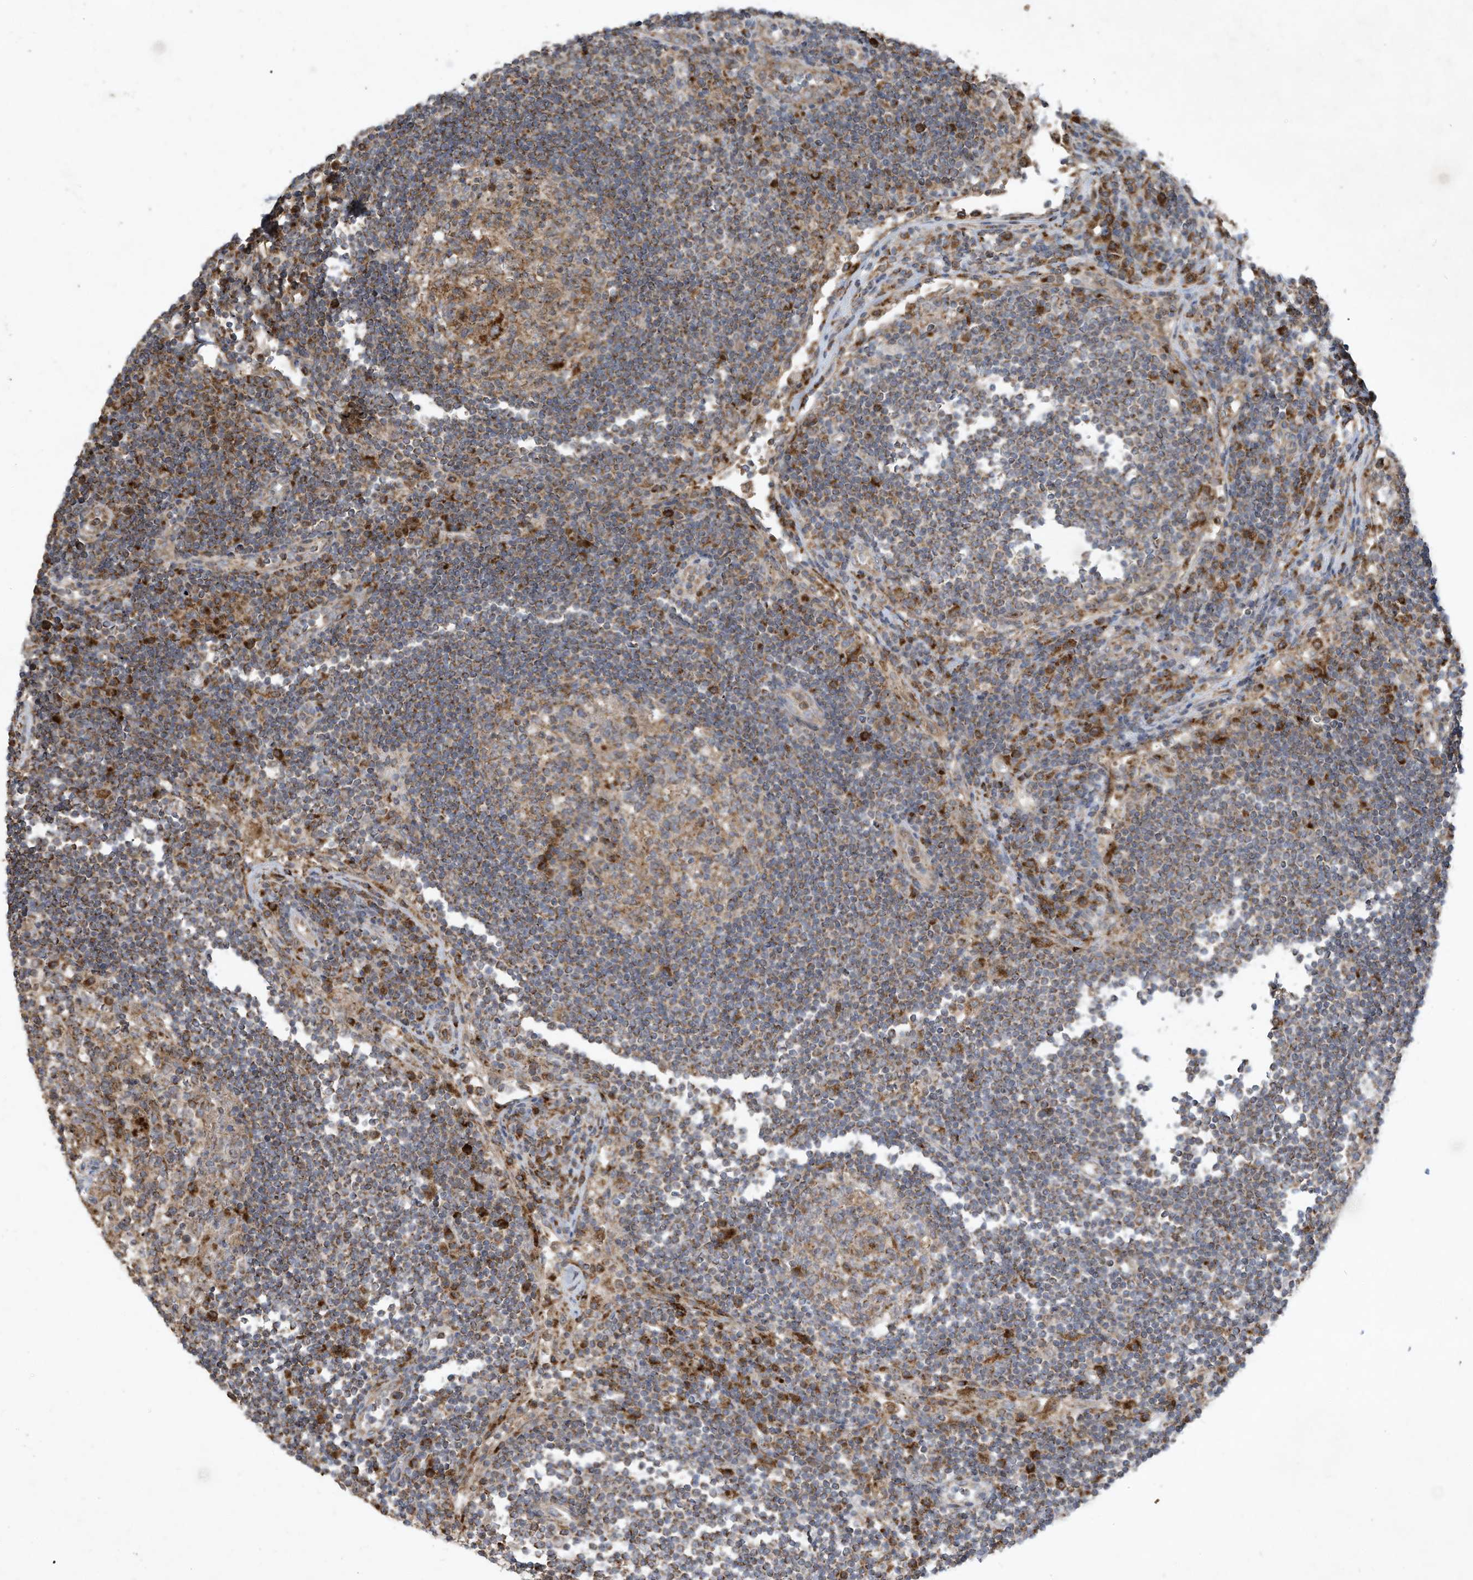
{"staining": {"intensity": "moderate", "quantity": "<25%", "location": "cytoplasmic/membranous"}, "tissue": "lymph node", "cell_type": "Germinal center cells", "image_type": "normal", "snomed": [{"axis": "morphology", "description": "Normal tissue, NOS"}, {"axis": "topography", "description": "Lymph node"}], "caption": "Immunohistochemistry of unremarkable lymph node demonstrates low levels of moderate cytoplasmic/membranous expression in approximately <25% of germinal center cells.", "gene": "C2orf74", "patient": {"sex": "female", "age": 53}}